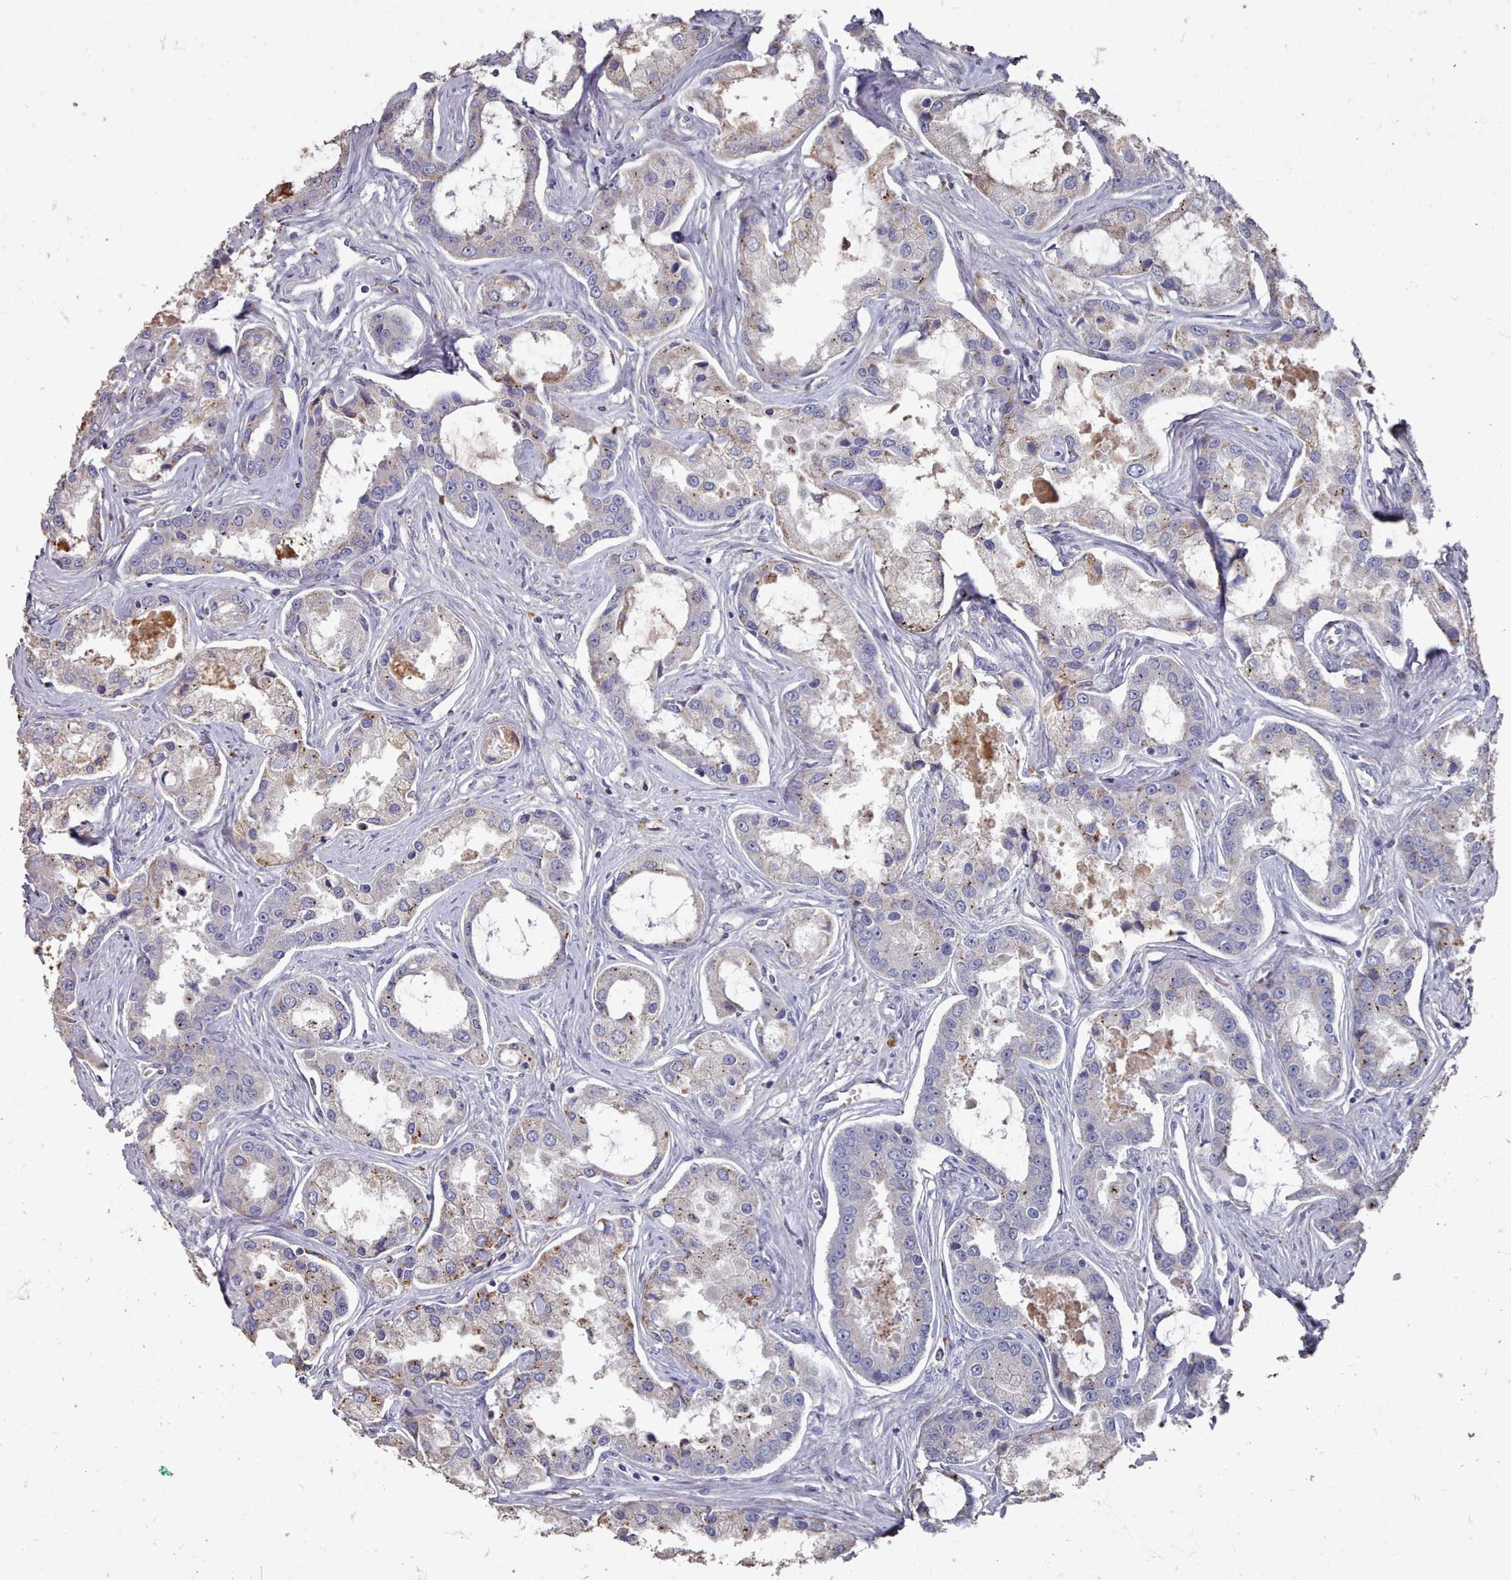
{"staining": {"intensity": "moderate", "quantity": "<25%", "location": "cytoplasmic/membranous"}, "tissue": "prostate cancer", "cell_type": "Tumor cells", "image_type": "cancer", "snomed": [{"axis": "morphology", "description": "Adenocarcinoma, Low grade"}, {"axis": "topography", "description": "Prostate"}], "caption": "A histopathology image showing moderate cytoplasmic/membranous expression in approximately <25% of tumor cells in low-grade adenocarcinoma (prostate), as visualized by brown immunohistochemical staining.", "gene": "OTULINL", "patient": {"sex": "male", "age": 68}}